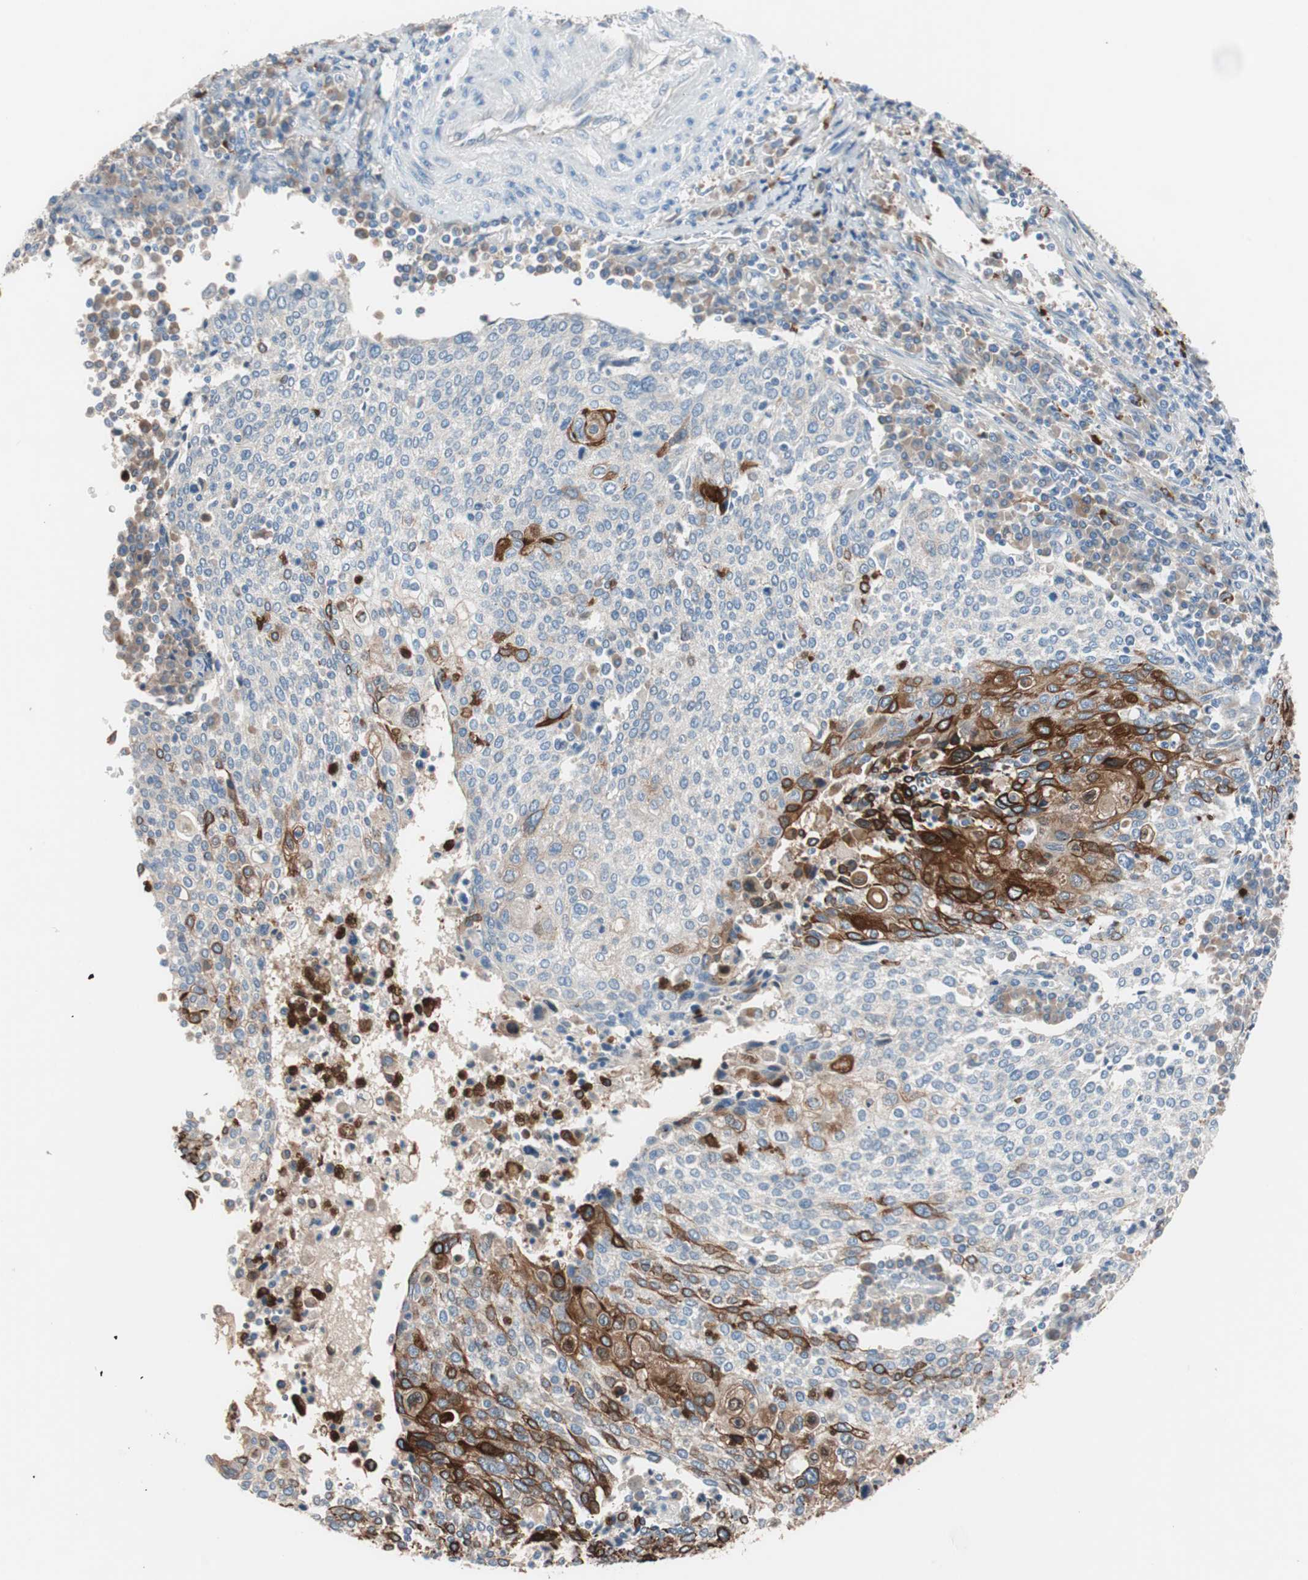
{"staining": {"intensity": "strong", "quantity": "25%-75%", "location": "cytoplasmic/membranous"}, "tissue": "cervical cancer", "cell_type": "Tumor cells", "image_type": "cancer", "snomed": [{"axis": "morphology", "description": "Squamous cell carcinoma, NOS"}, {"axis": "topography", "description": "Cervix"}], "caption": "Tumor cells exhibit high levels of strong cytoplasmic/membranous positivity in approximately 25%-75% of cells in squamous cell carcinoma (cervical).", "gene": "CLEC4D", "patient": {"sex": "female", "age": 40}}